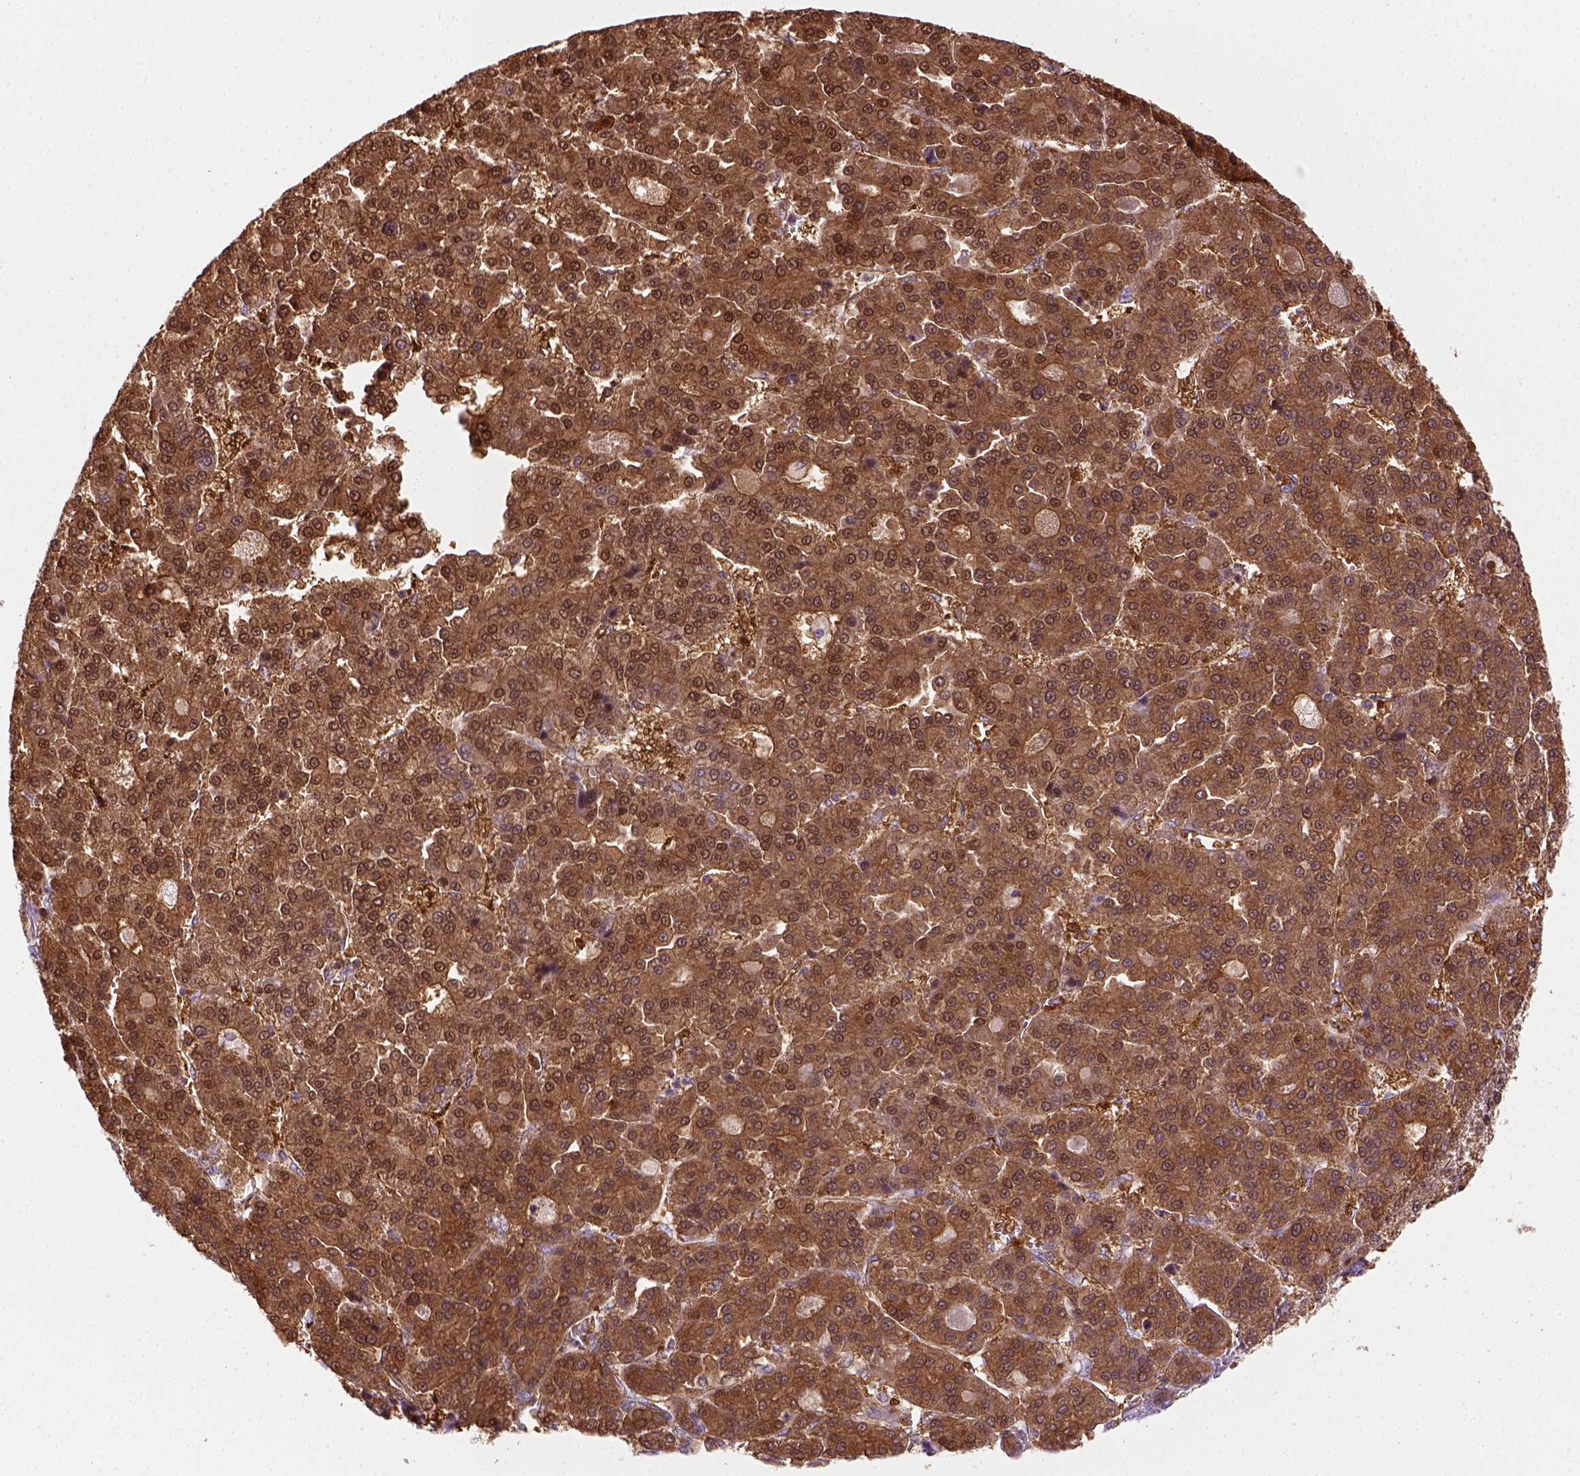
{"staining": {"intensity": "strong", "quantity": ">75%", "location": "cytoplasmic/membranous"}, "tissue": "liver cancer", "cell_type": "Tumor cells", "image_type": "cancer", "snomed": [{"axis": "morphology", "description": "Carcinoma, Hepatocellular, NOS"}, {"axis": "topography", "description": "Liver"}], "caption": "A high amount of strong cytoplasmic/membranous positivity is appreciated in approximately >75% of tumor cells in liver cancer (hepatocellular carcinoma) tissue.", "gene": "GOT1", "patient": {"sex": "male", "age": 70}}